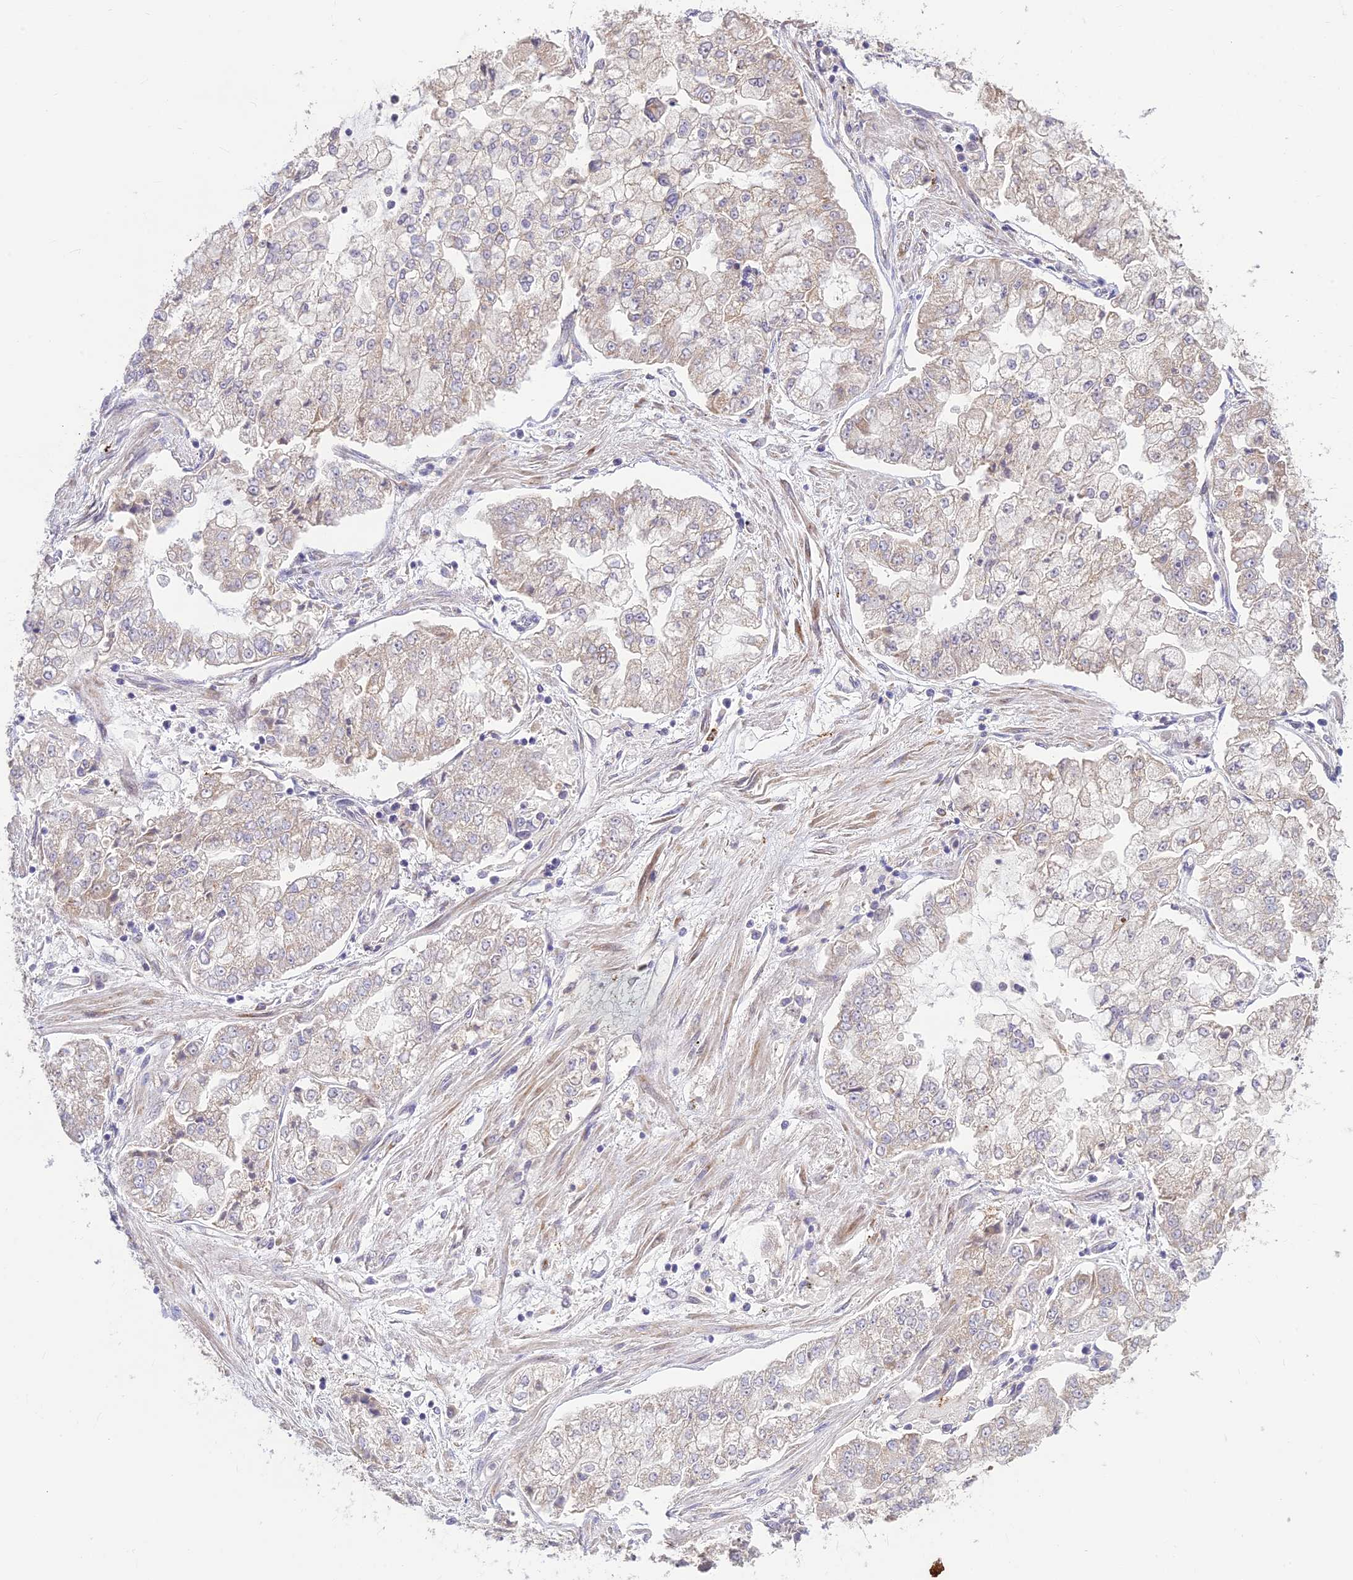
{"staining": {"intensity": "negative", "quantity": "none", "location": "none"}, "tissue": "stomach cancer", "cell_type": "Tumor cells", "image_type": "cancer", "snomed": [{"axis": "morphology", "description": "Adenocarcinoma, NOS"}, {"axis": "topography", "description": "Stomach"}], "caption": "Adenocarcinoma (stomach) was stained to show a protein in brown. There is no significant positivity in tumor cells.", "gene": "ASPDH", "patient": {"sex": "male", "age": 76}}